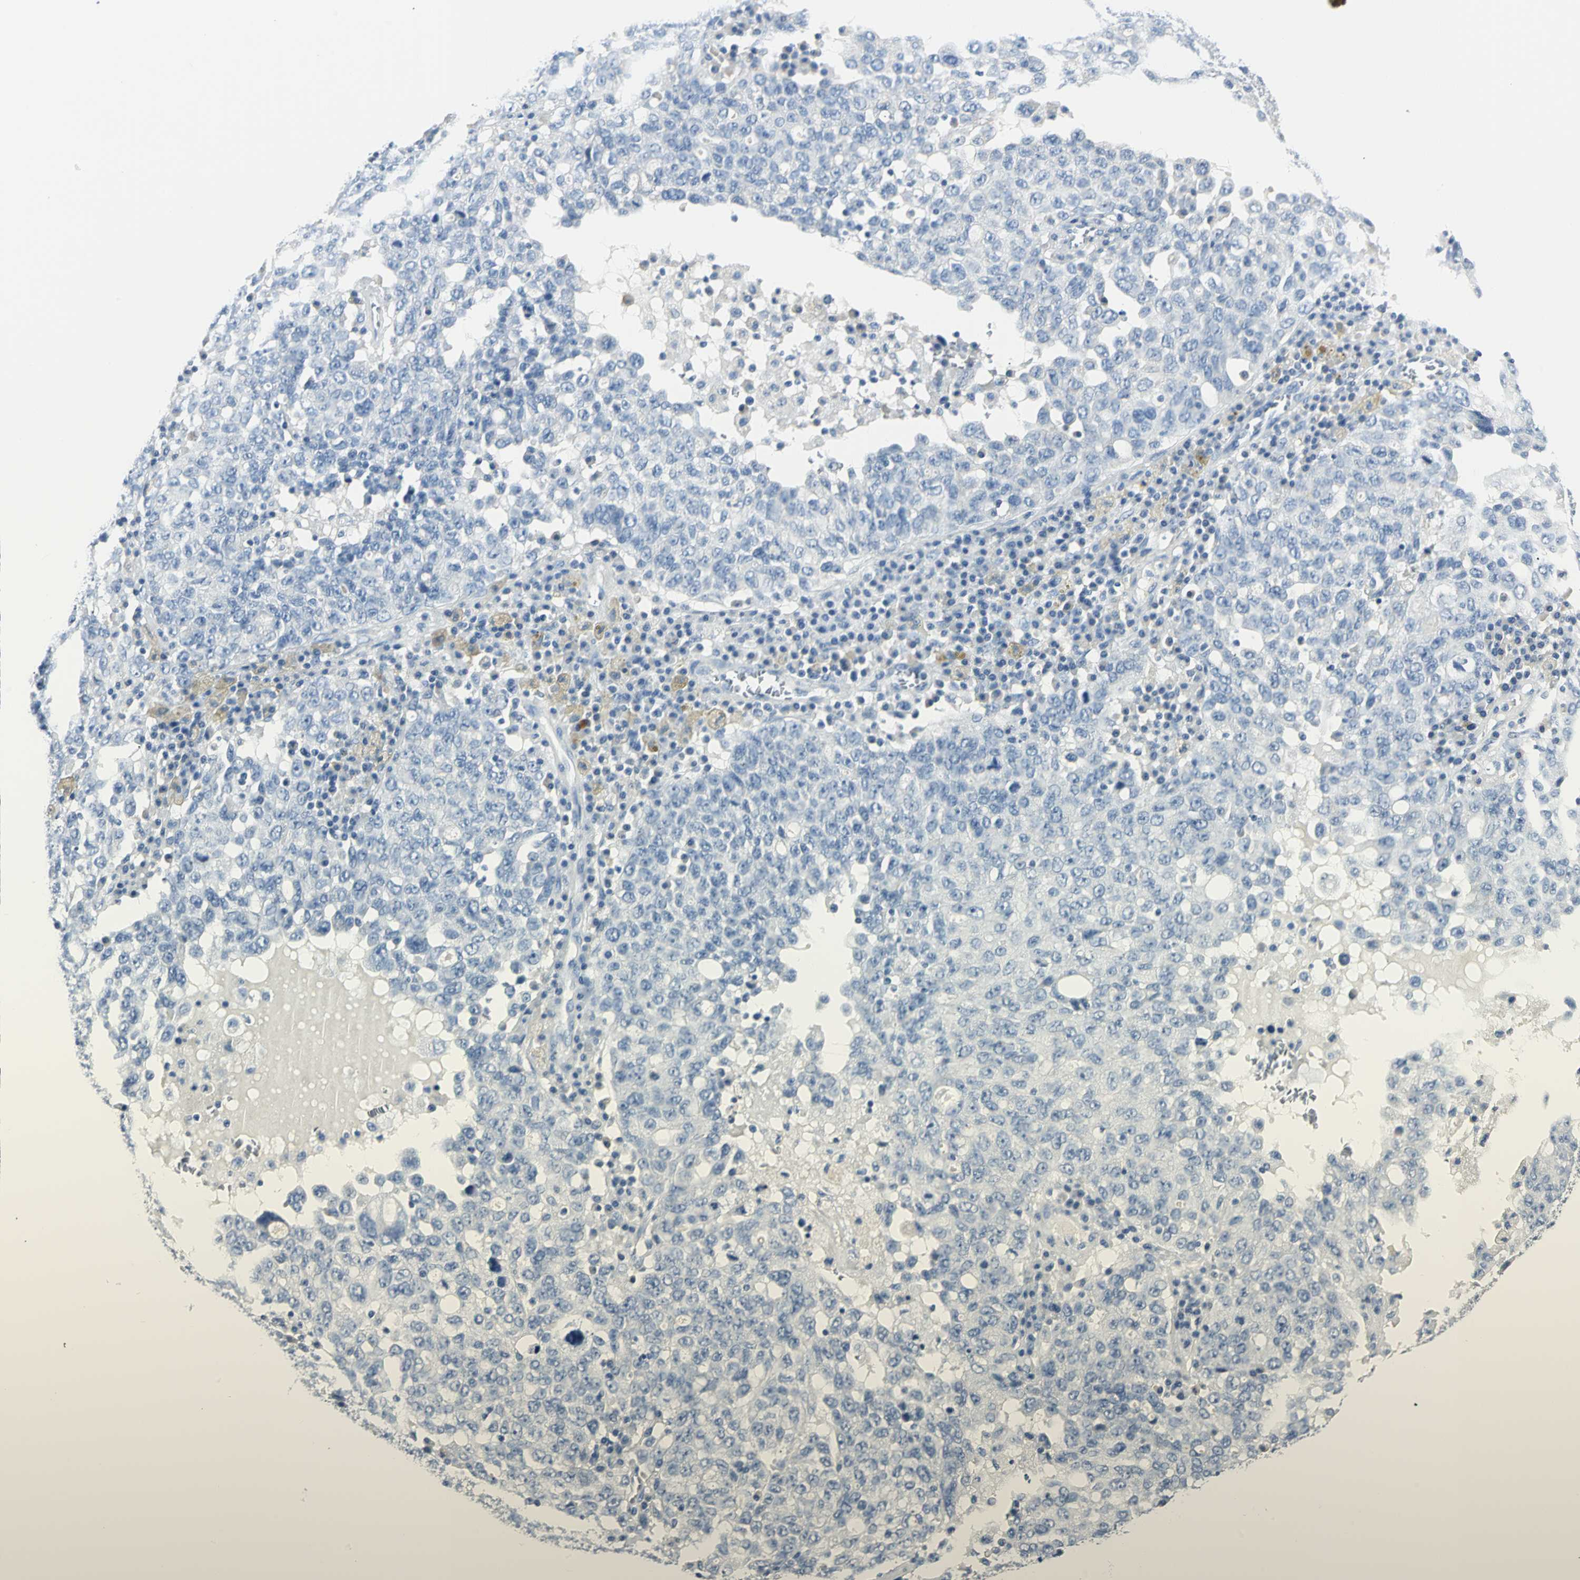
{"staining": {"intensity": "negative", "quantity": "none", "location": "none"}, "tissue": "ovarian cancer", "cell_type": "Tumor cells", "image_type": "cancer", "snomed": [{"axis": "morphology", "description": "Carcinoma, endometroid"}, {"axis": "topography", "description": "Ovary"}], "caption": "Immunohistochemical staining of human endometroid carcinoma (ovarian) displays no significant positivity in tumor cells.", "gene": "RIPOR1", "patient": {"sex": "female", "age": 62}}